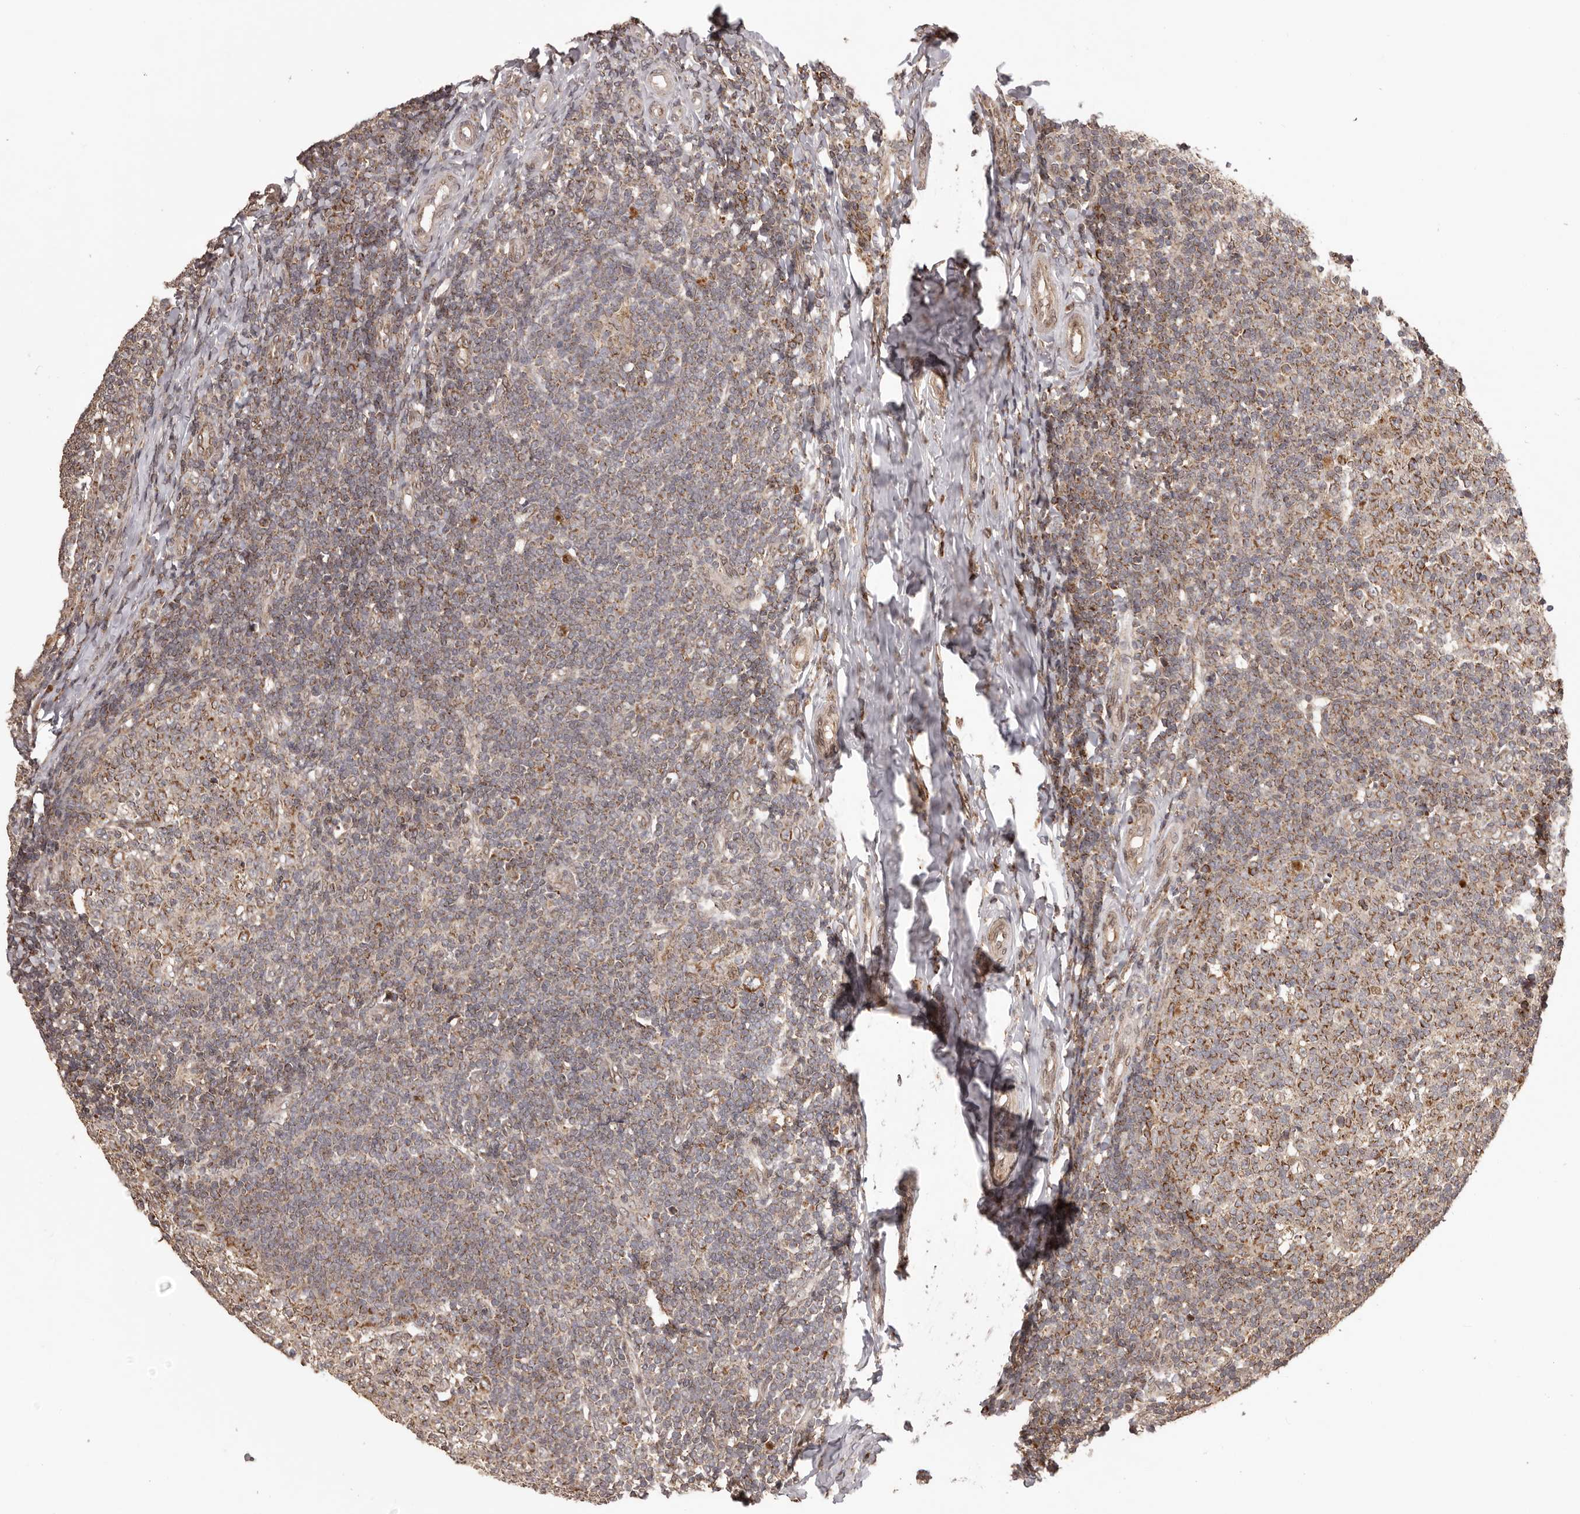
{"staining": {"intensity": "strong", "quantity": "25%-75%", "location": "cytoplasmic/membranous"}, "tissue": "tonsil", "cell_type": "Germinal center cells", "image_type": "normal", "snomed": [{"axis": "morphology", "description": "Normal tissue, NOS"}, {"axis": "topography", "description": "Tonsil"}], "caption": "Immunohistochemistry photomicrograph of unremarkable tonsil stained for a protein (brown), which shows high levels of strong cytoplasmic/membranous staining in about 25%-75% of germinal center cells.", "gene": "CHRM2", "patient": {"sex": "female", "age": 19}}